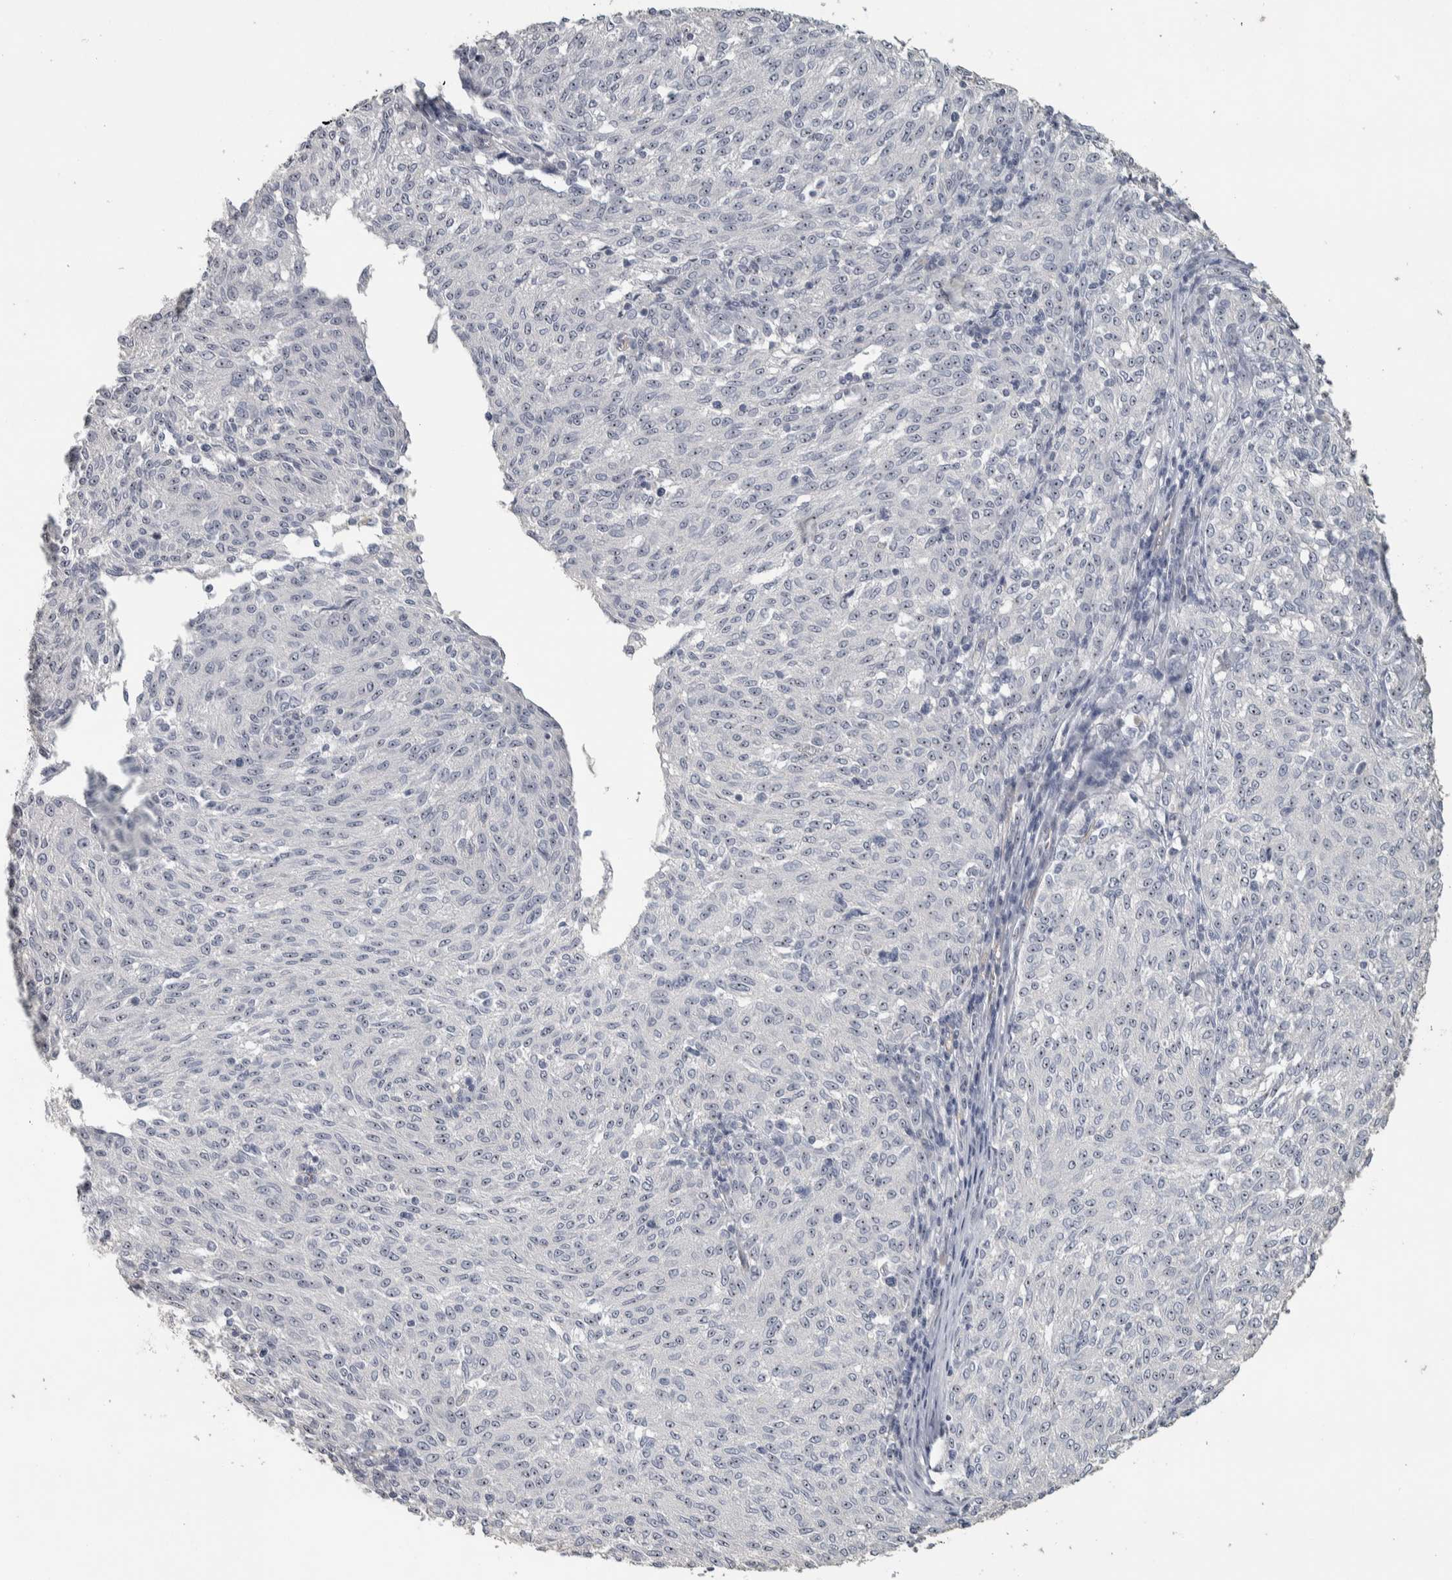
{"staining": {"intensity": "weak", "quantity": "<25%", "location": "nuclear"}, "tissue": "melanoma", "cell_type": "Tumor cells", "image_type": "cancer", "snomed": [{"axis": "morphology", "description": "Malignant melanoma, NOS"}, {"axis": "topography", "description": "Skin"}], "caption": "Human melanoma stained for a protein using immunohistochemistry (IHC) shows no positivity in tumor cells.", "gene": "DCAF10", "patient": {"sex": "female", "age": 72}}